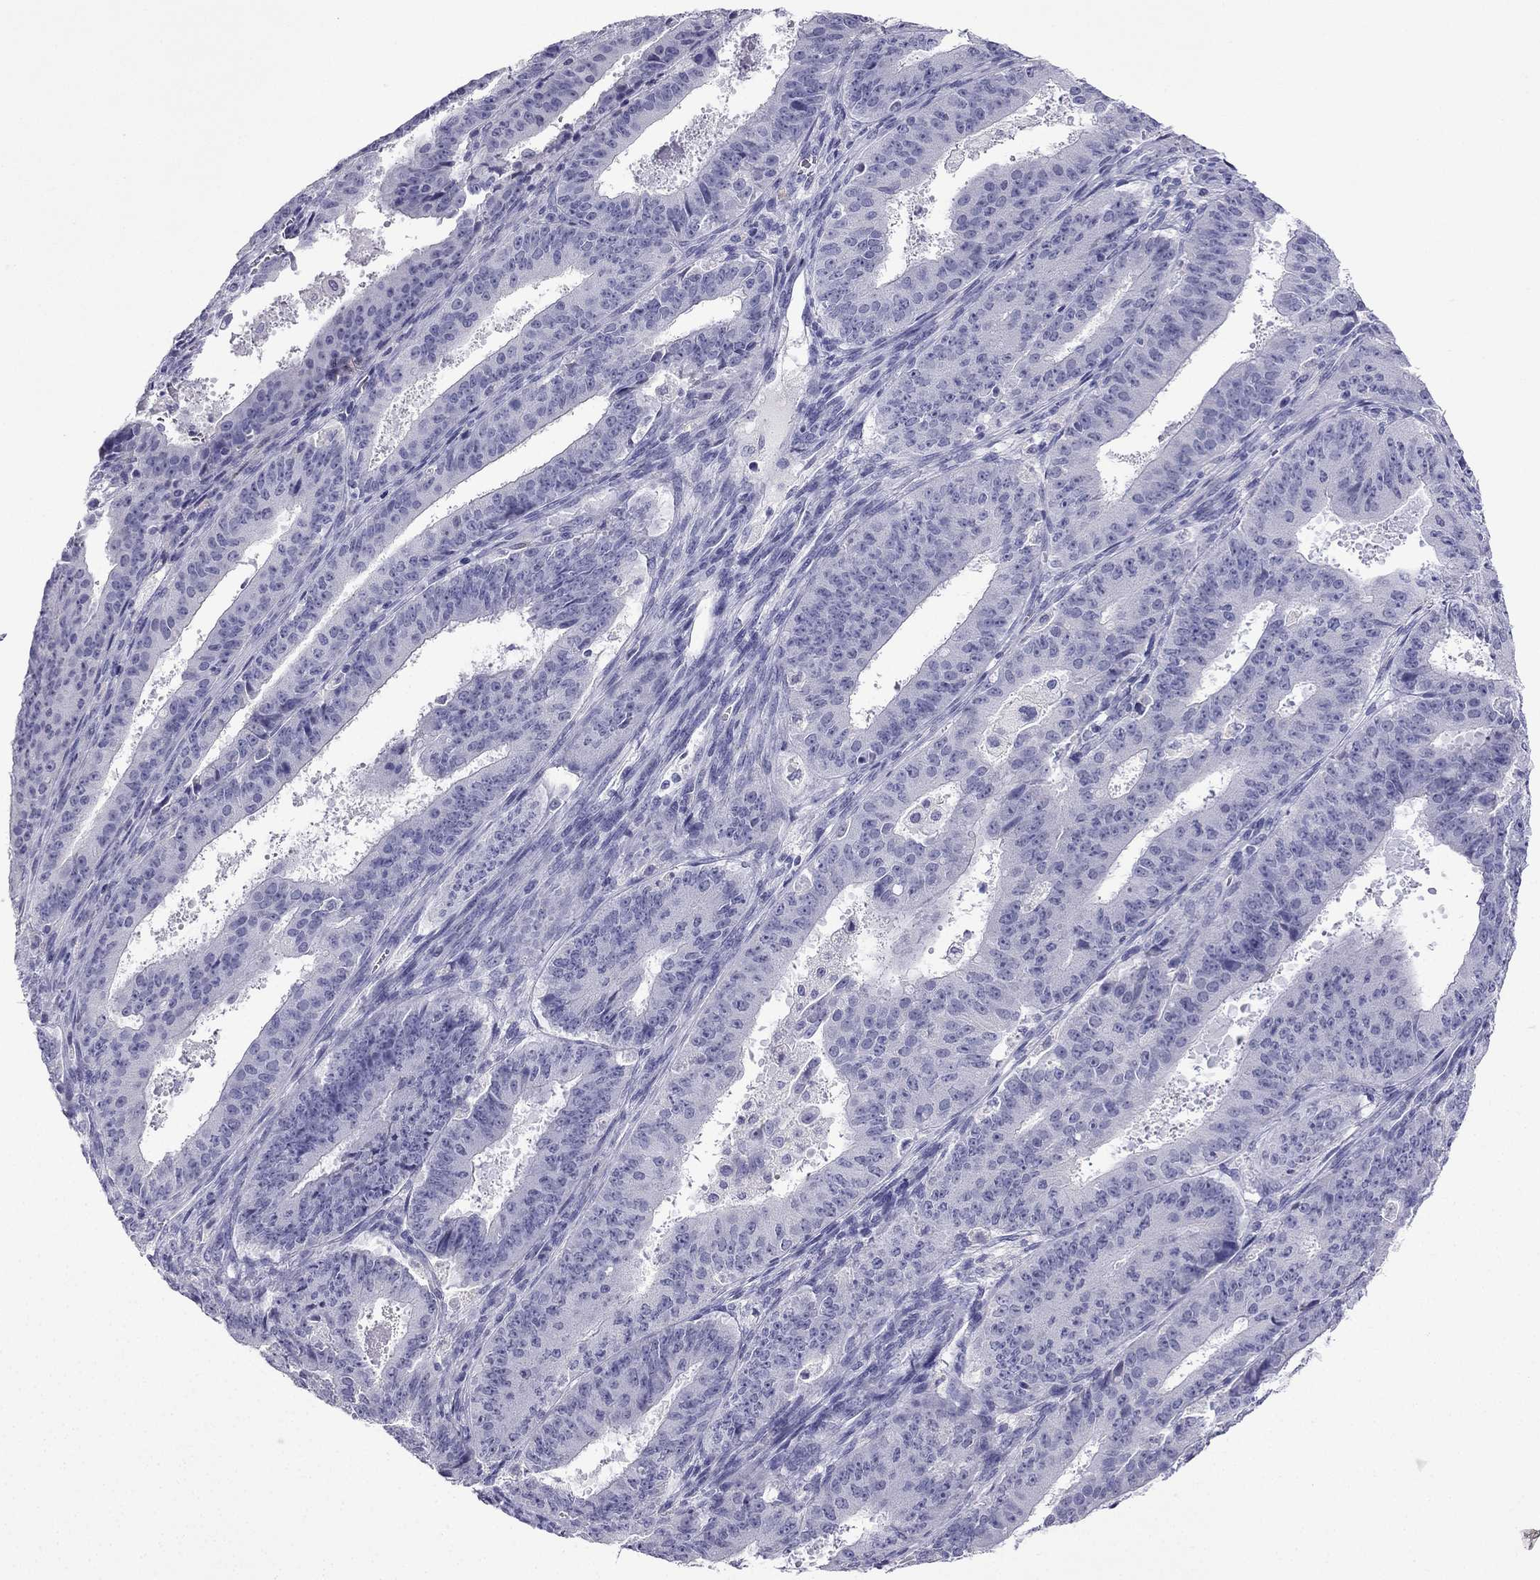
{"staining": {"intensity": "negative", "quantity": "none", "location": "none"}, "tissue": "ovarian cancer", "cell_type": "Tumor cells", "image_type": "cancer", "snomed": [{"axis": "morphology", "description": "Carcinoma, endometroid"}, {"axis": "topography", "description": "Ovary"}], "caption": "This micrograph is of ovarian endometroid carcinoma stained with immunohistochemistry to label a protein in brown with the nuclei are counter-stained blue. There is no staining in tumor cells. (Brightfield microscopy of DAB (3,3'-diaminobenzidine) IHC at high magnification).", "gene": "NPTX1", "patient": {"sex": "female", "age": 42}}